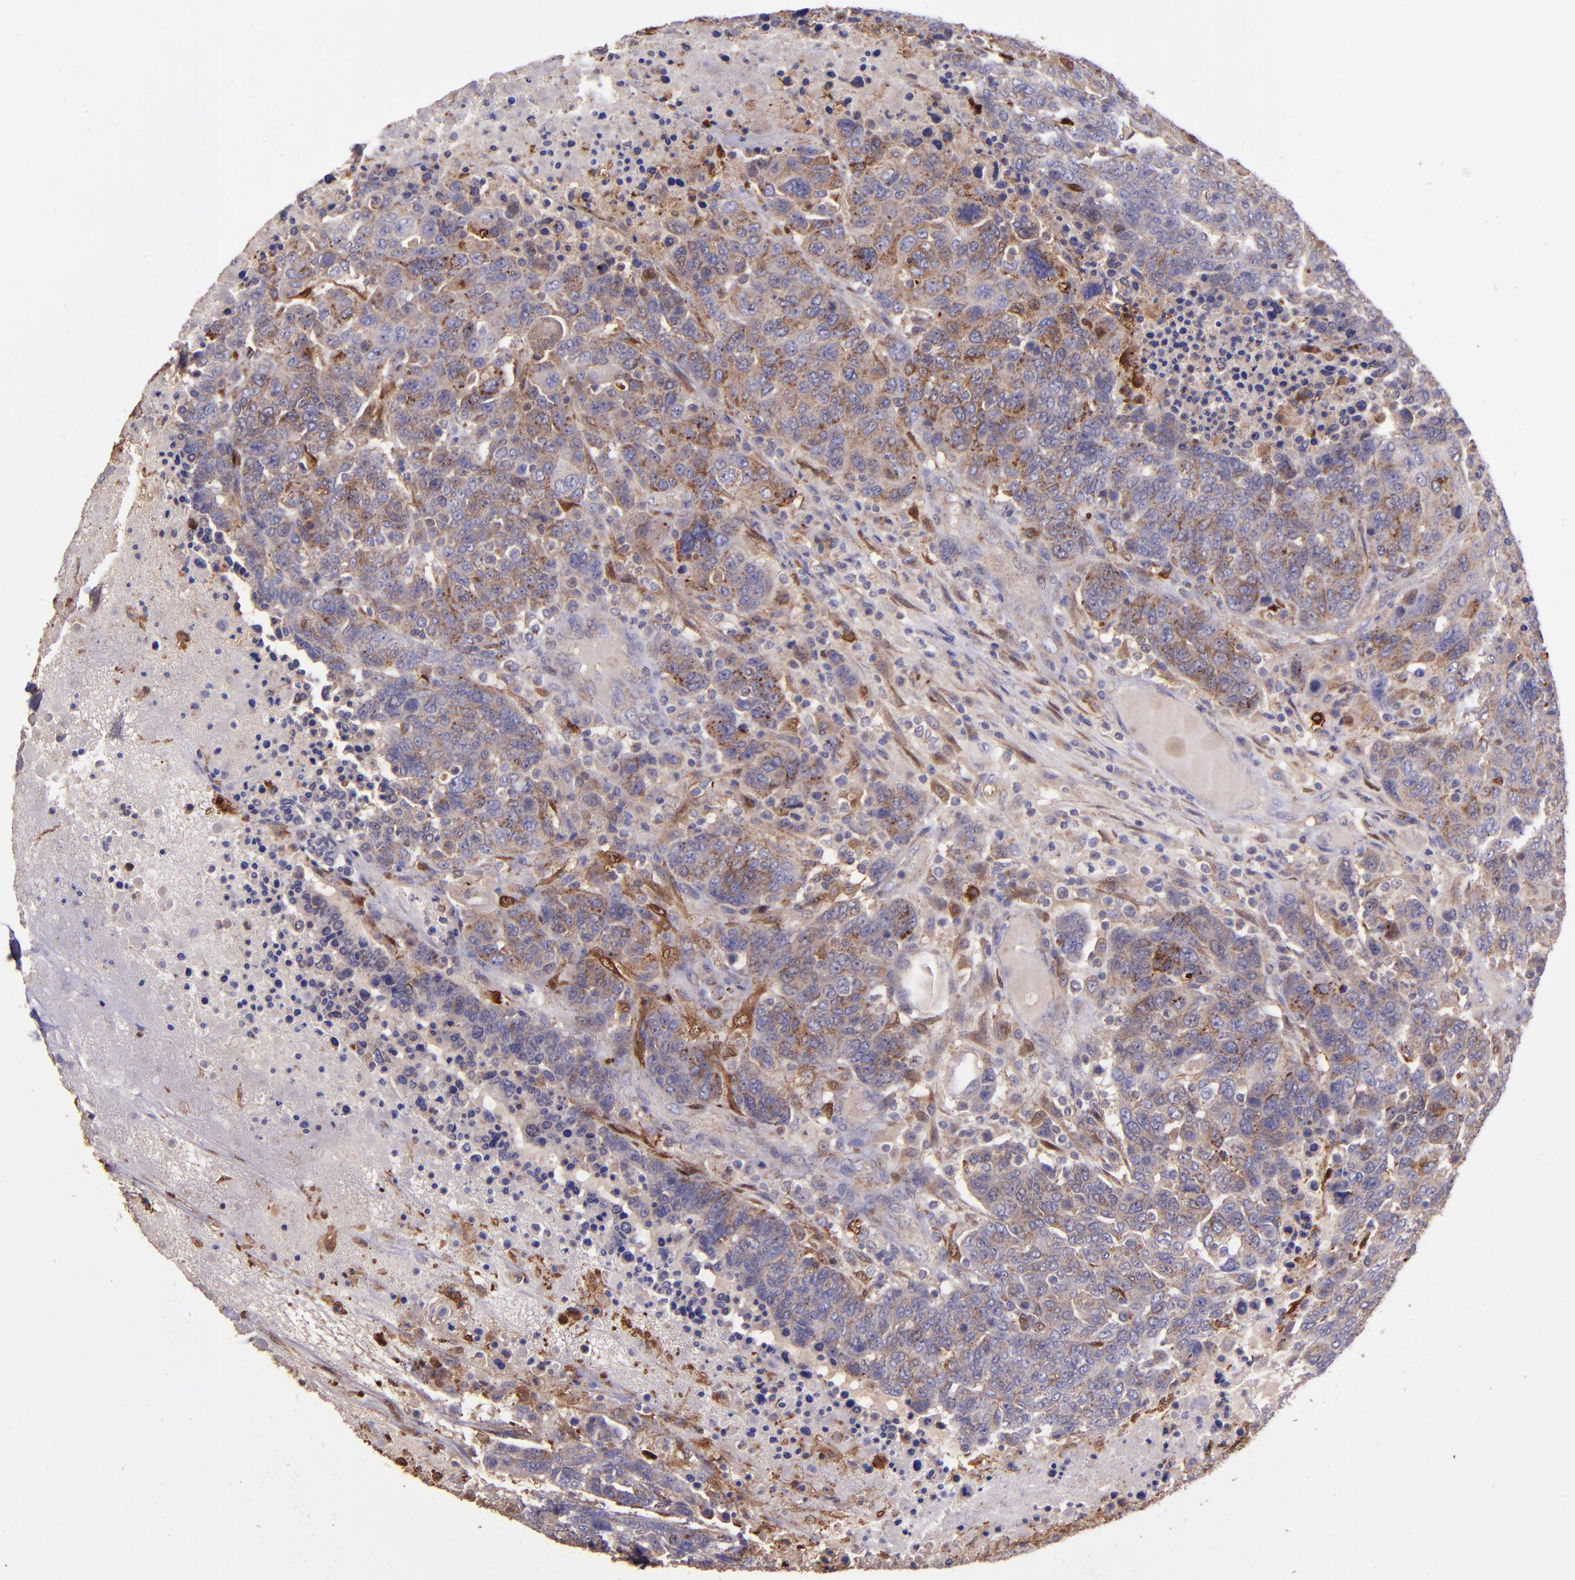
{"staining": {"intensity": "weak", "quantity": ">75%", "location": "cytoplasmic/membranous"}, "tissue": "breast cancer", "cell_type": "Tumor cells", "image_type": "cancer", "snomed": [{"axis": "morphology", "description": "Duct carcinoma"}, {"axis": "topography", "description": "Breast"}], "caption": "A brown stain shows weak cytoplasmic/membranous staining of a protein in intraductal carcinoma (breast) tumor cells.", "gene": "WASHC1", "patient": {"sex": "female", "age": 37}}